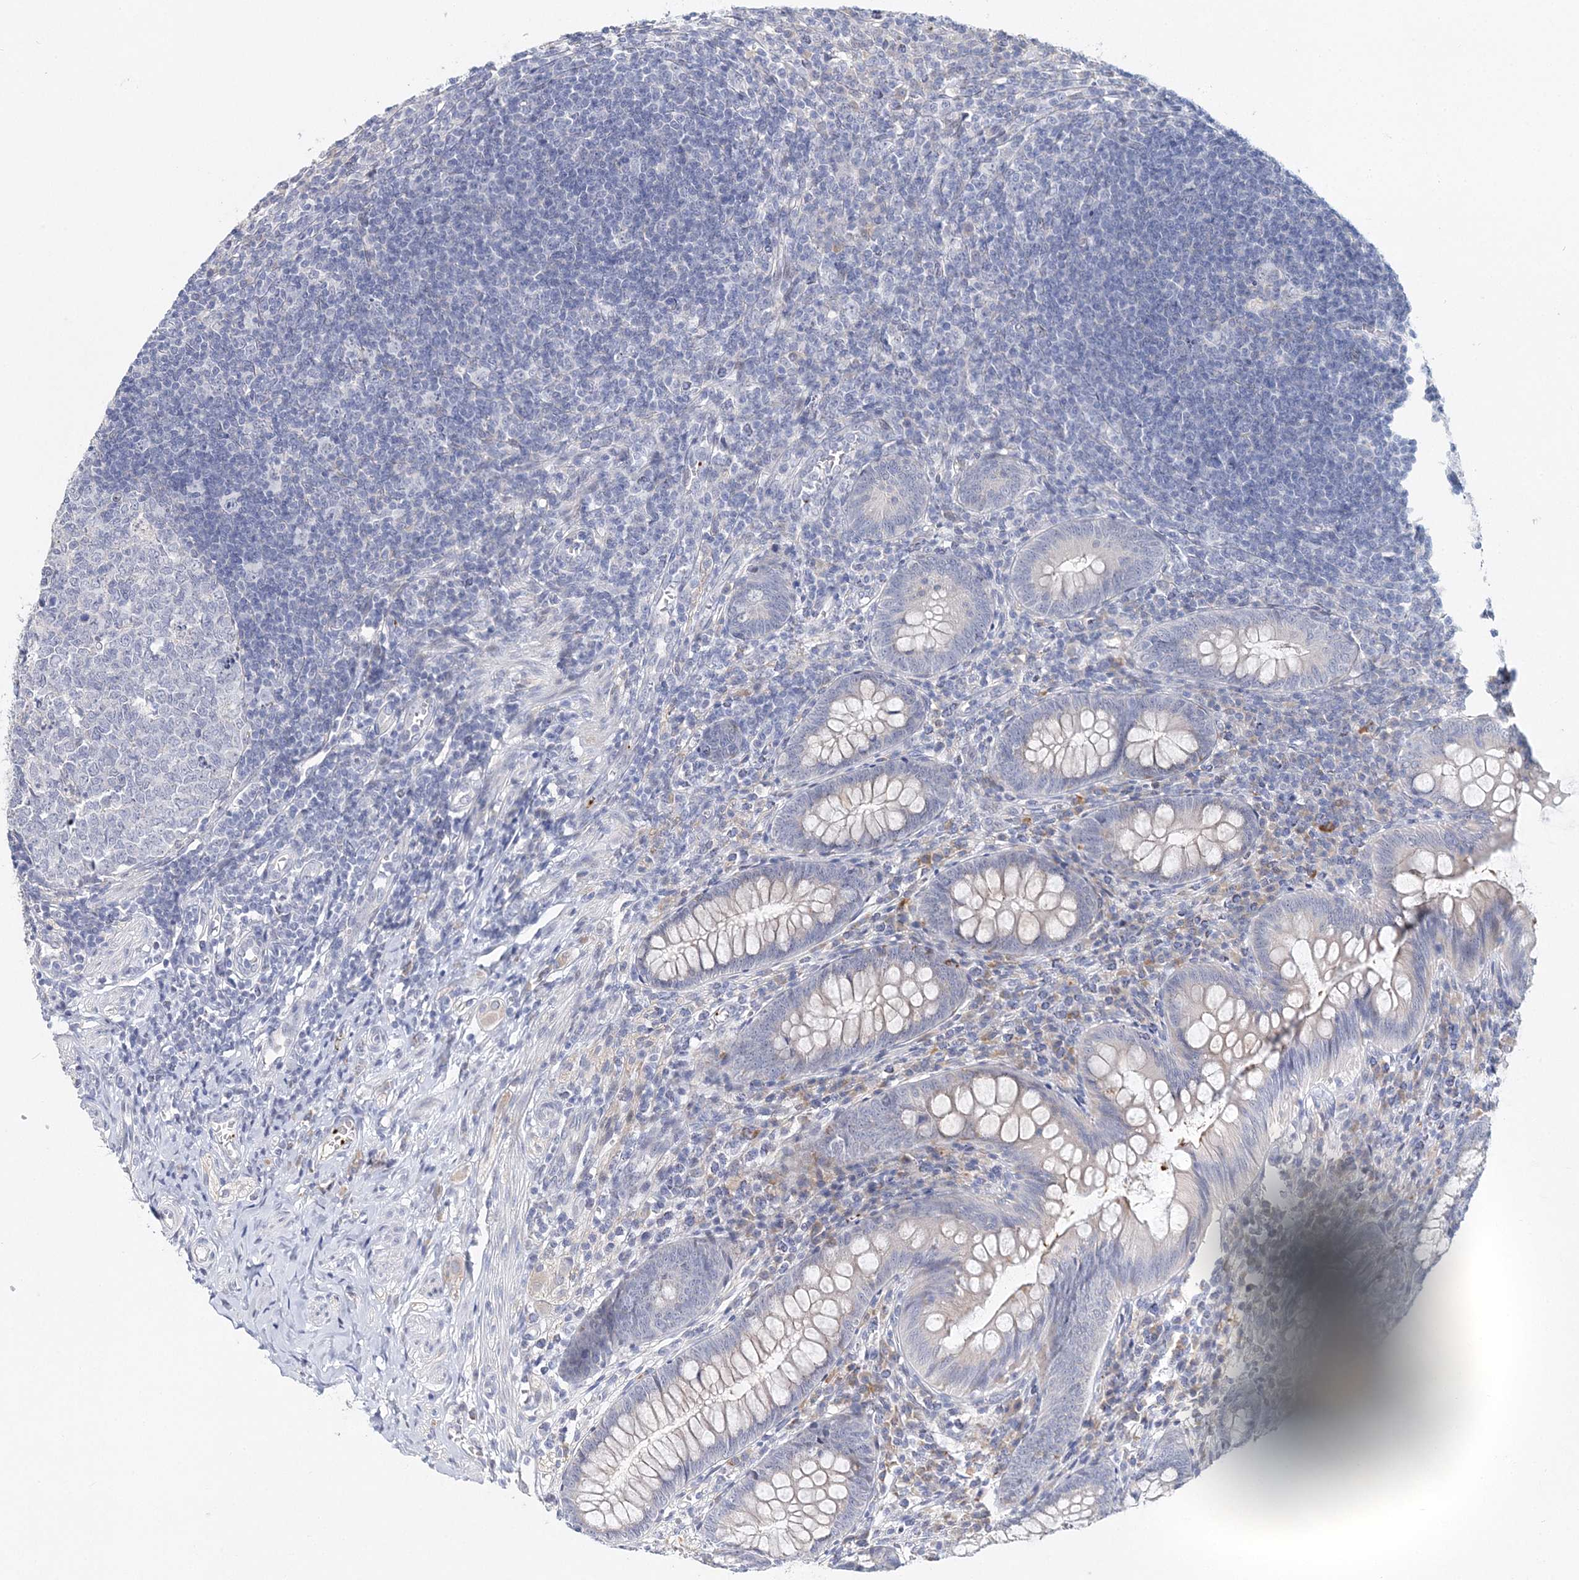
{"staining": {"intensity": "weak", "quantity": "<25%", "location": "cytoplasmic/membranous"}, "tissue": "appendix", "cell_type": "Glandular cells", "image_type": "normal", "snomed": [{"axis": "morphology", "description": "Normal tissue, NOS"}, {"axis": "topography", "description": "Appendix"}], "caption": "Immunohistochemistry of unremarkable human appendix exhibits no staining in glandular cells.", "gene": "MYOZ2", "patient": {"sex": "male", "age": 14}}